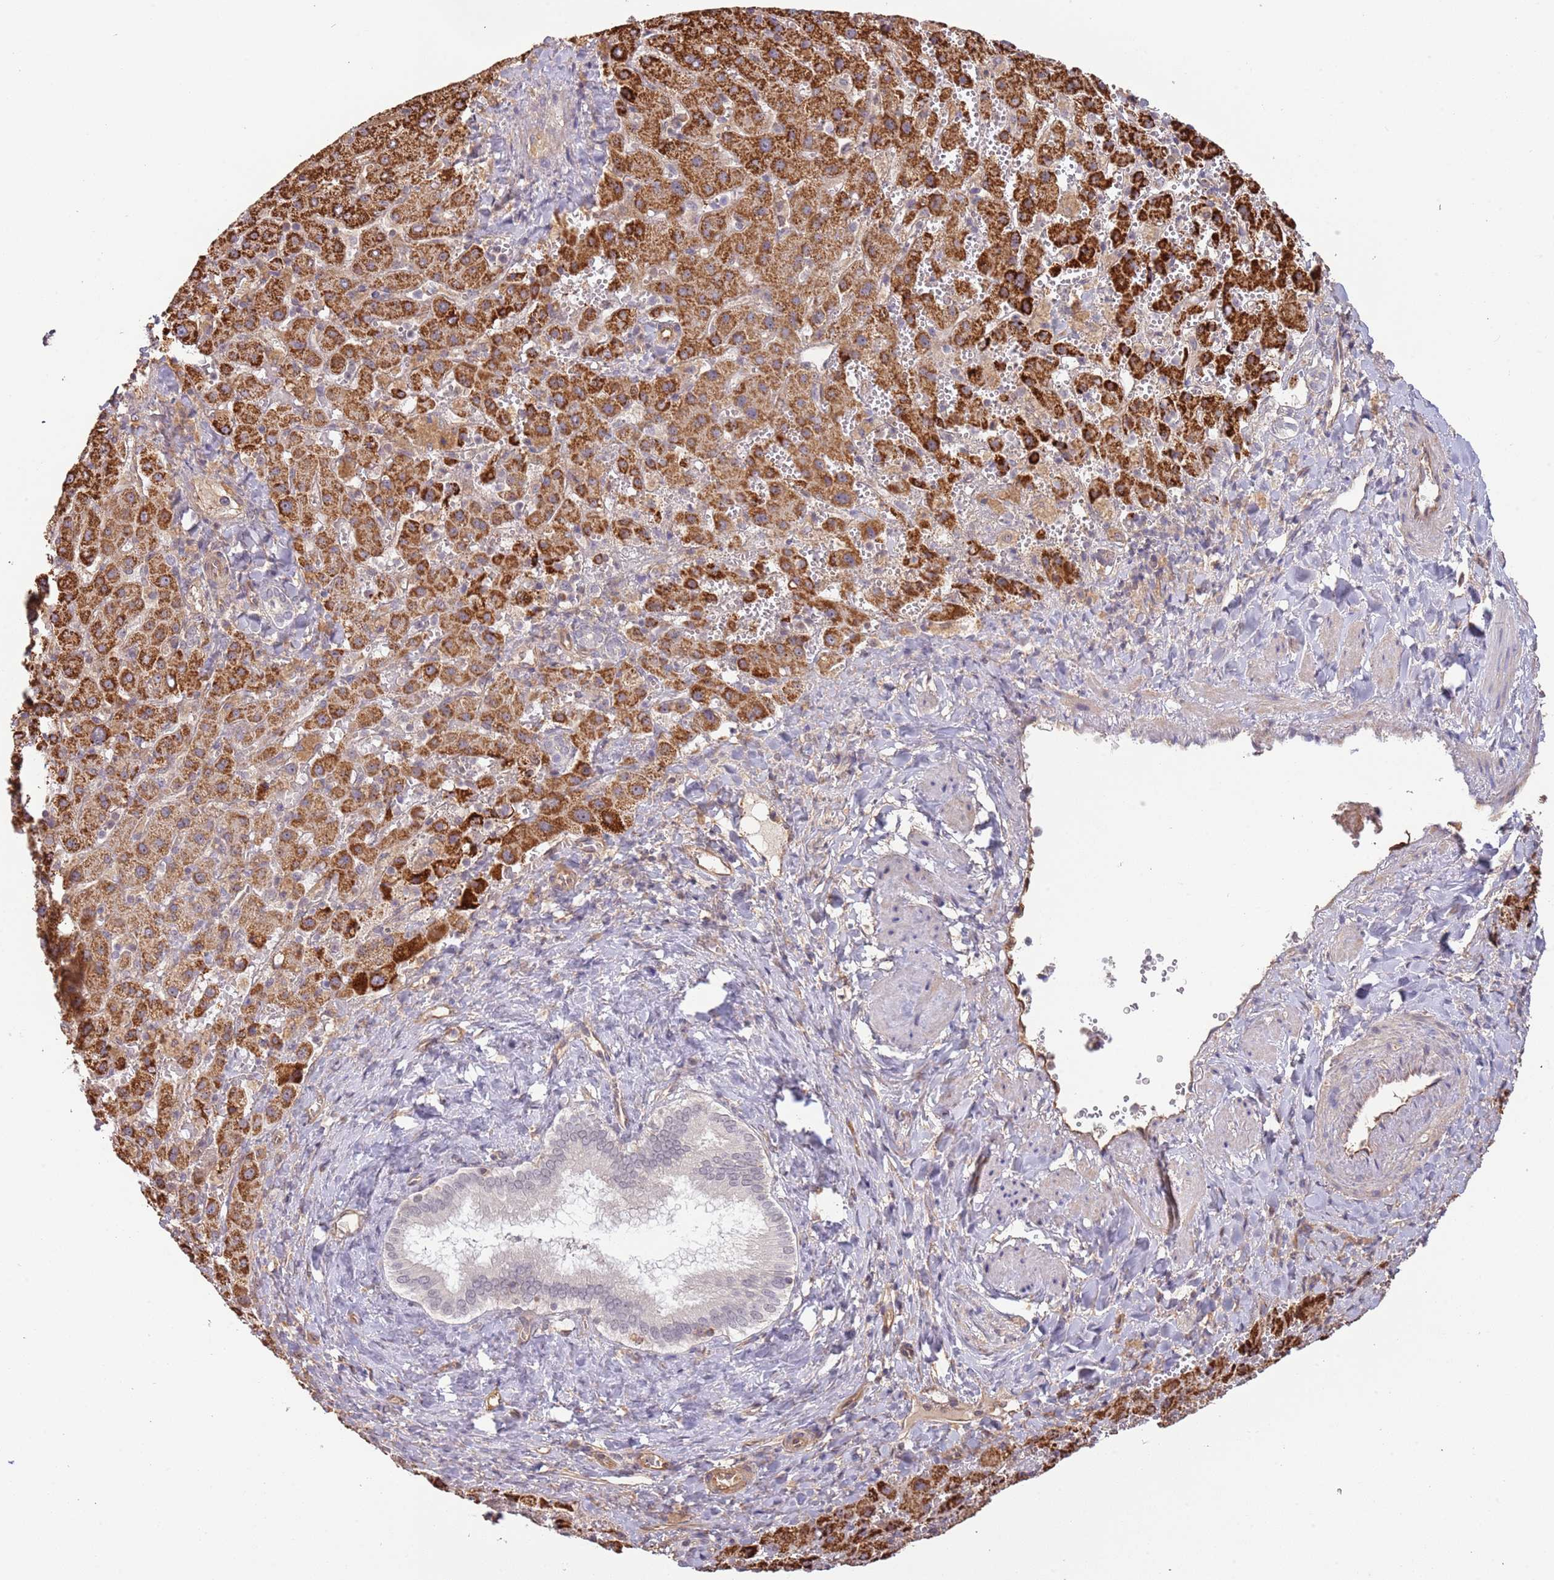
{"staining": {"intensity": "strong", "quantity": "25%-75%", "location": "cytoplasmic/membranous"}, "tissue": "liver cancer", "cell_type": "Tumor cells", "image_type": "cancer", "snomed": [{"axis": "morphology", "description": "Carcinoma, Hepatocellular, NOS"}, {"axis": "topography", "description": "Liver"}], "caption": "The histopathology image shows immunohistochemical staining of hepatocellular carcinoma (liver). There is strong cytoplasmic/membranous expression is seen in about 25%-75% of tumor cells. (brown staining indicates protein expression, while blue staining denotes nuclei).", "gene": "SURF2", "patient": {"sex": "female", "age": 58}}